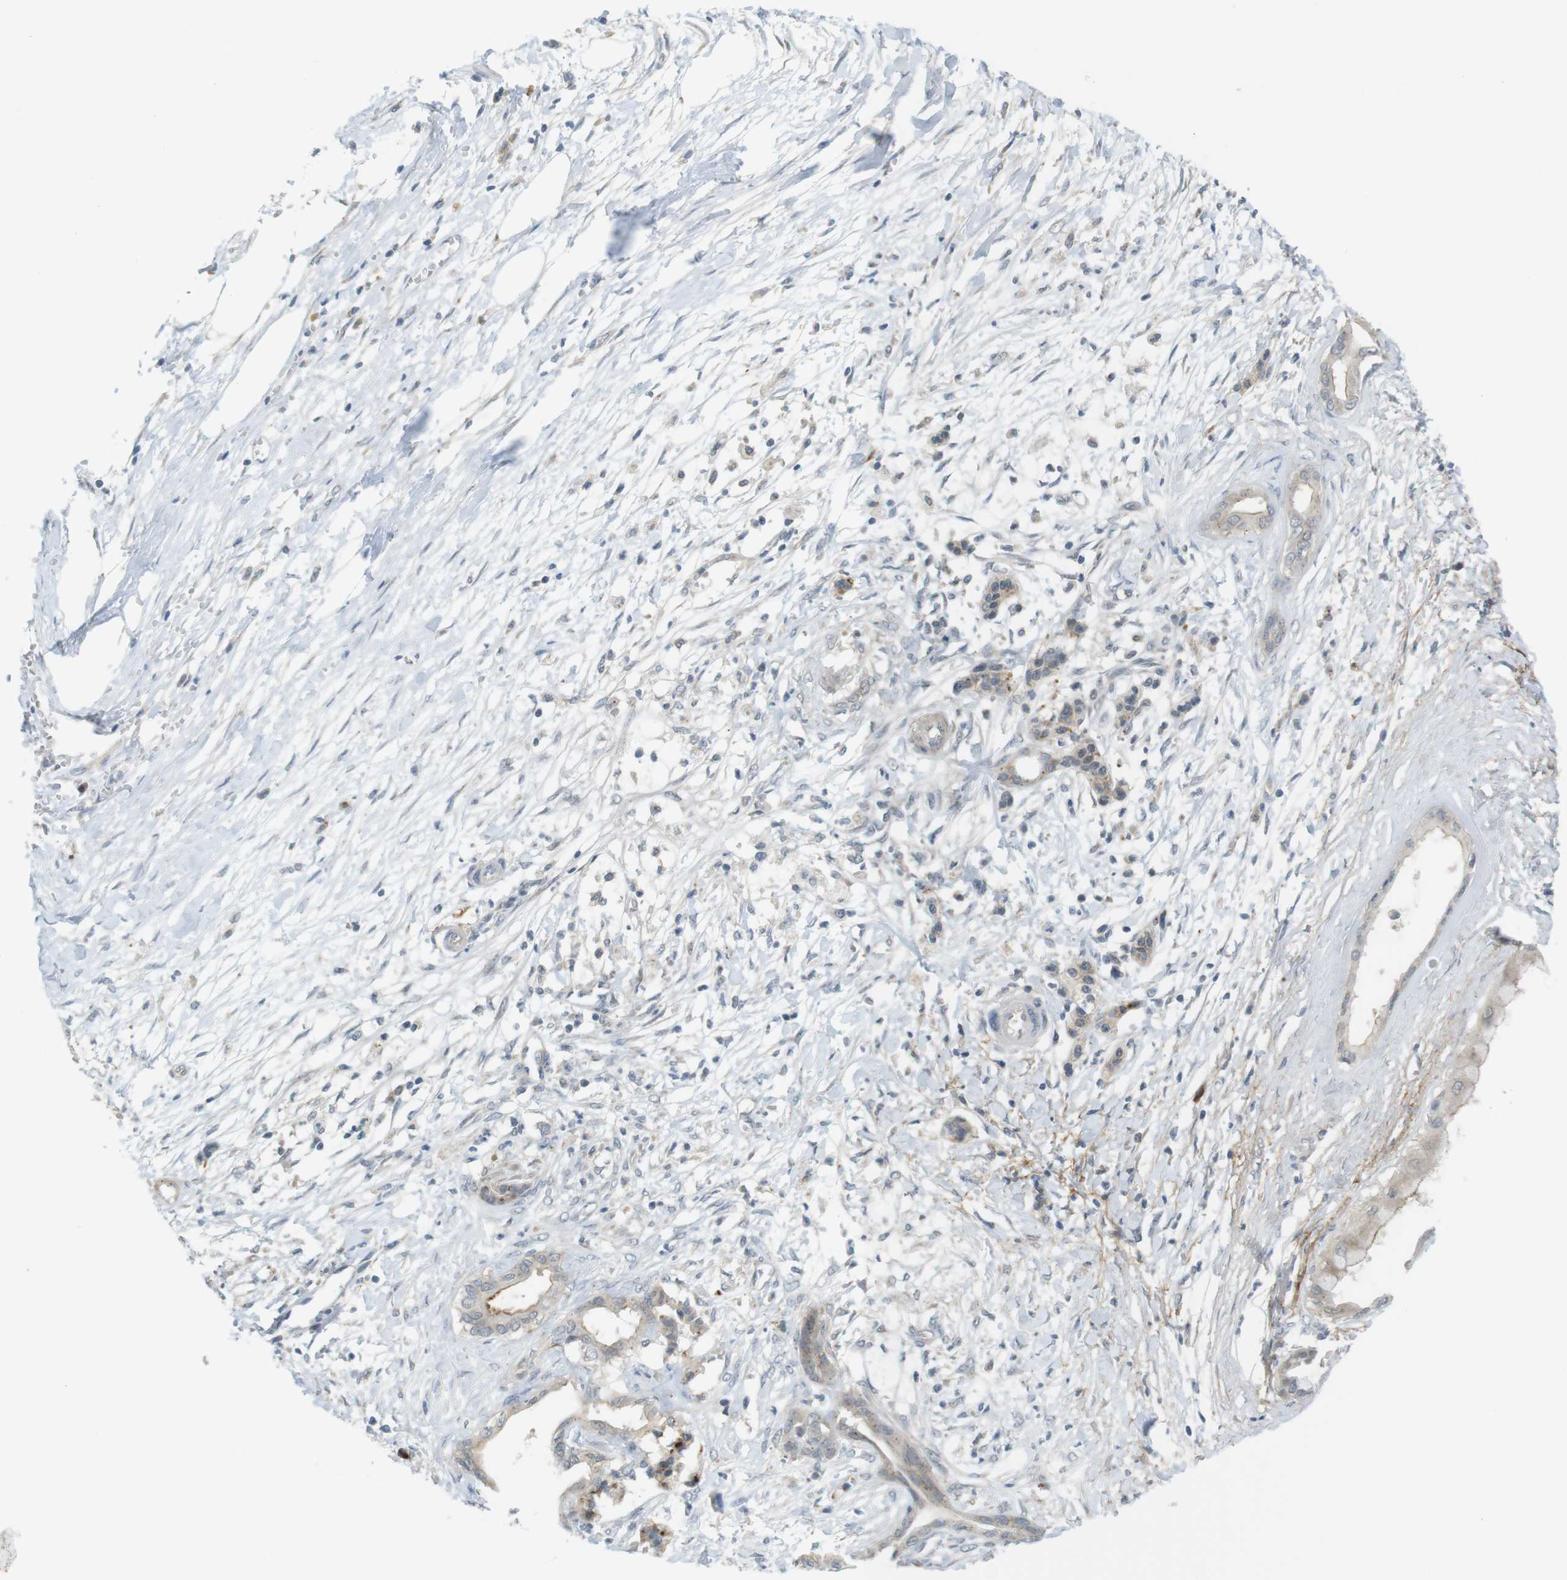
{"staining": {"intensity": "weak", "quantity": ">75%", "location": "cytoplasmic/membranous"}, "tissue": "pancreatic cancer", "cell_type": "Tumor cells", "image_type": "cancer", "snomed": [{"axis": "morphology", "description": "Adenocarcinoma, NOS"}, {"axis": "topography", "description": "Pancreas"}], "caption": "A high-resolution photomicrograph shows immunohistochemistry staining of pancreatic cancer (adenocarcinoma), which demonstrates weak cytoplasmic/membranous positivity in about >75% of tumor cells.", "gene": "UGT8", "patient": {"sex": "male", "age": 56}}